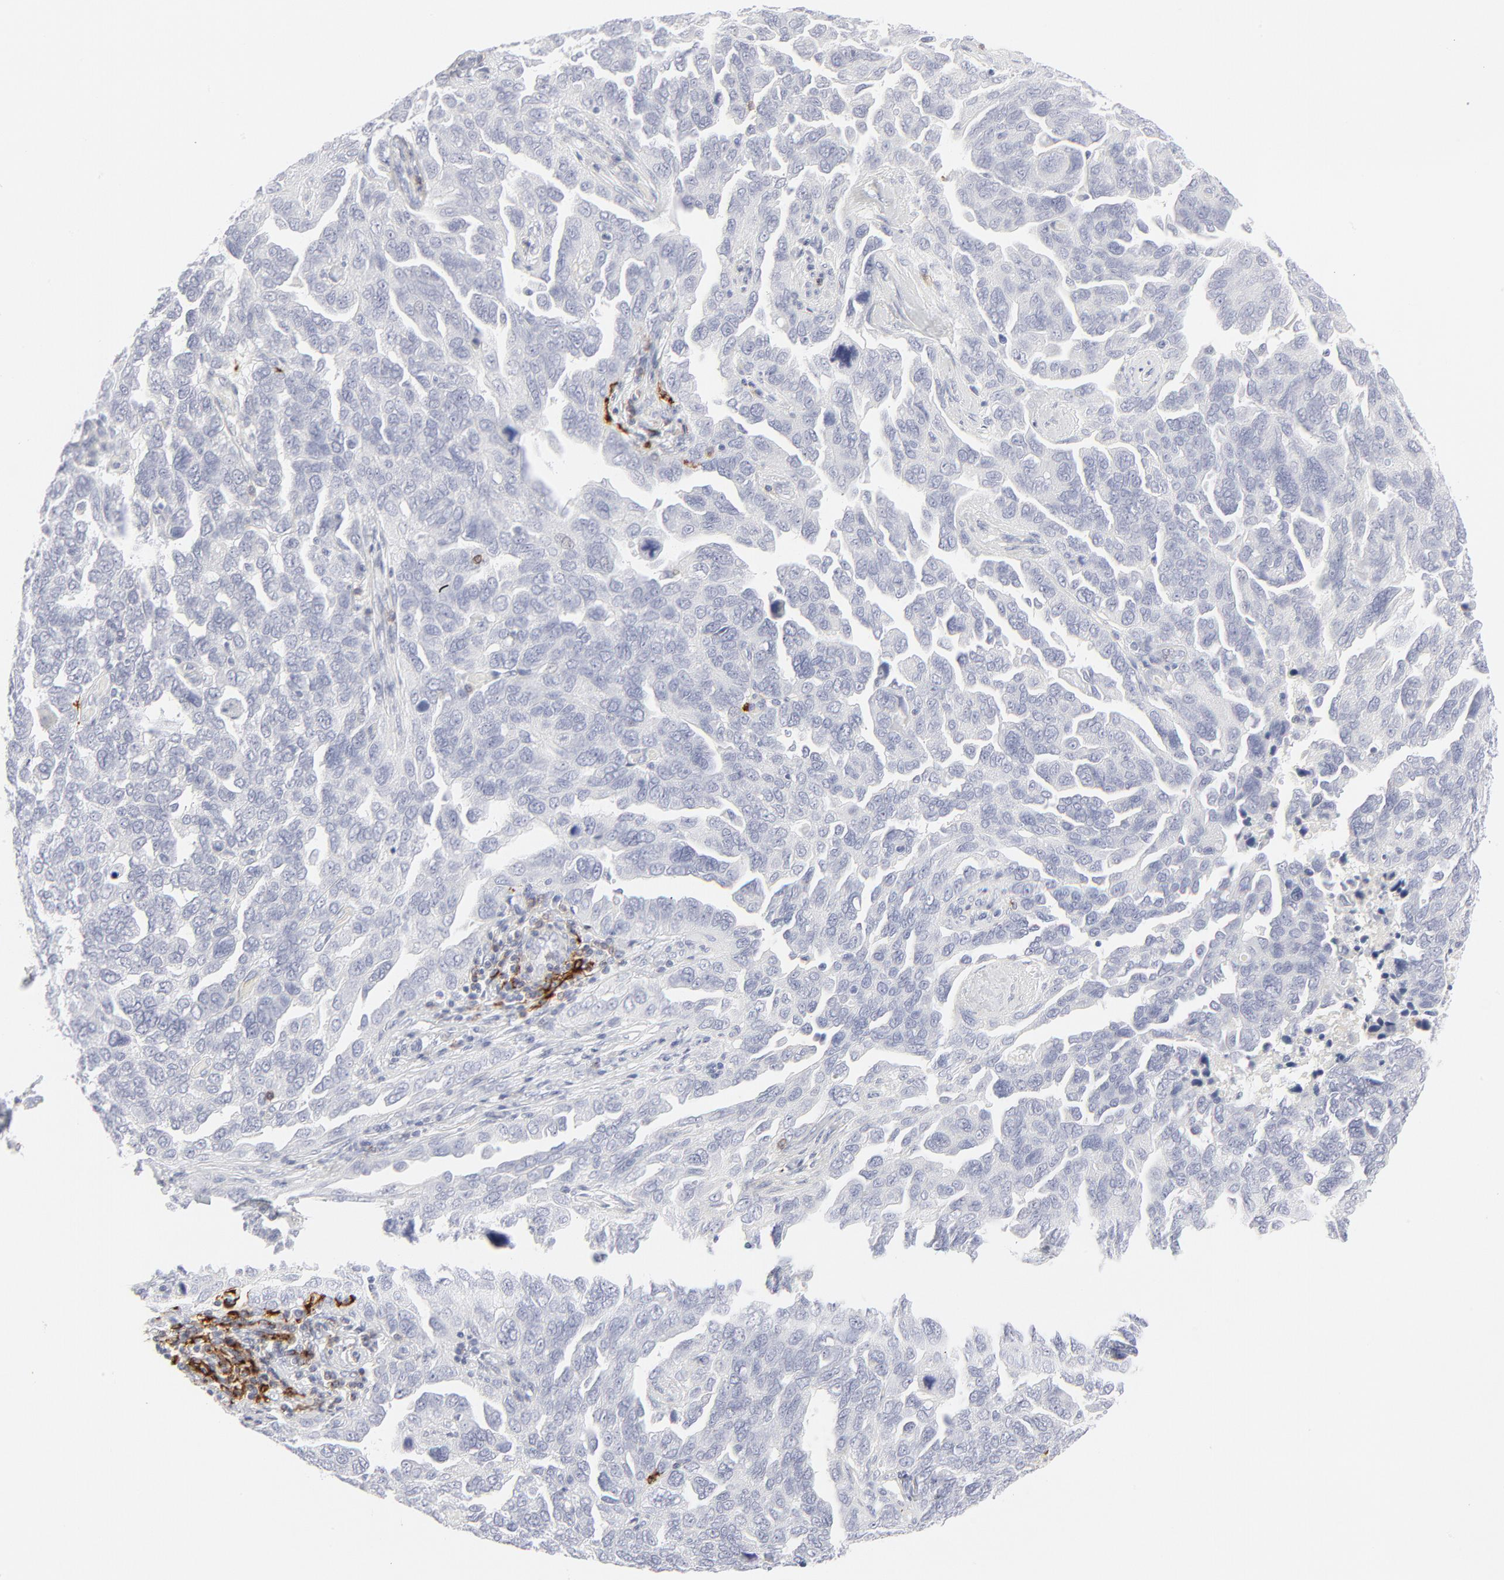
{"staining": {"intensity": "negative", "quantity": "none", "location": "none"}, "tissue": "ovarian cancer", "cell_type": "Tumor cells", "image_type": "cancer", "snomed": [{"axis": "morphology", "description": "Cystadenocarcinoma, serous, NOS"}, {"axis": "topography", "description": "Ovary"}], "caption": "IHC histopathology image of human ovarian cancer stained for a protein (brown), which displays no expression in tumor cells. The staining was performed using DAB (3,3'-diaminobenzidine) to visualize the protein expression in brown, while the nuclei were stained in blue with hematoxylin (Magnification: 20x).", "gene": "CCR7", "patient": {"sex": "female", "age": 64}}